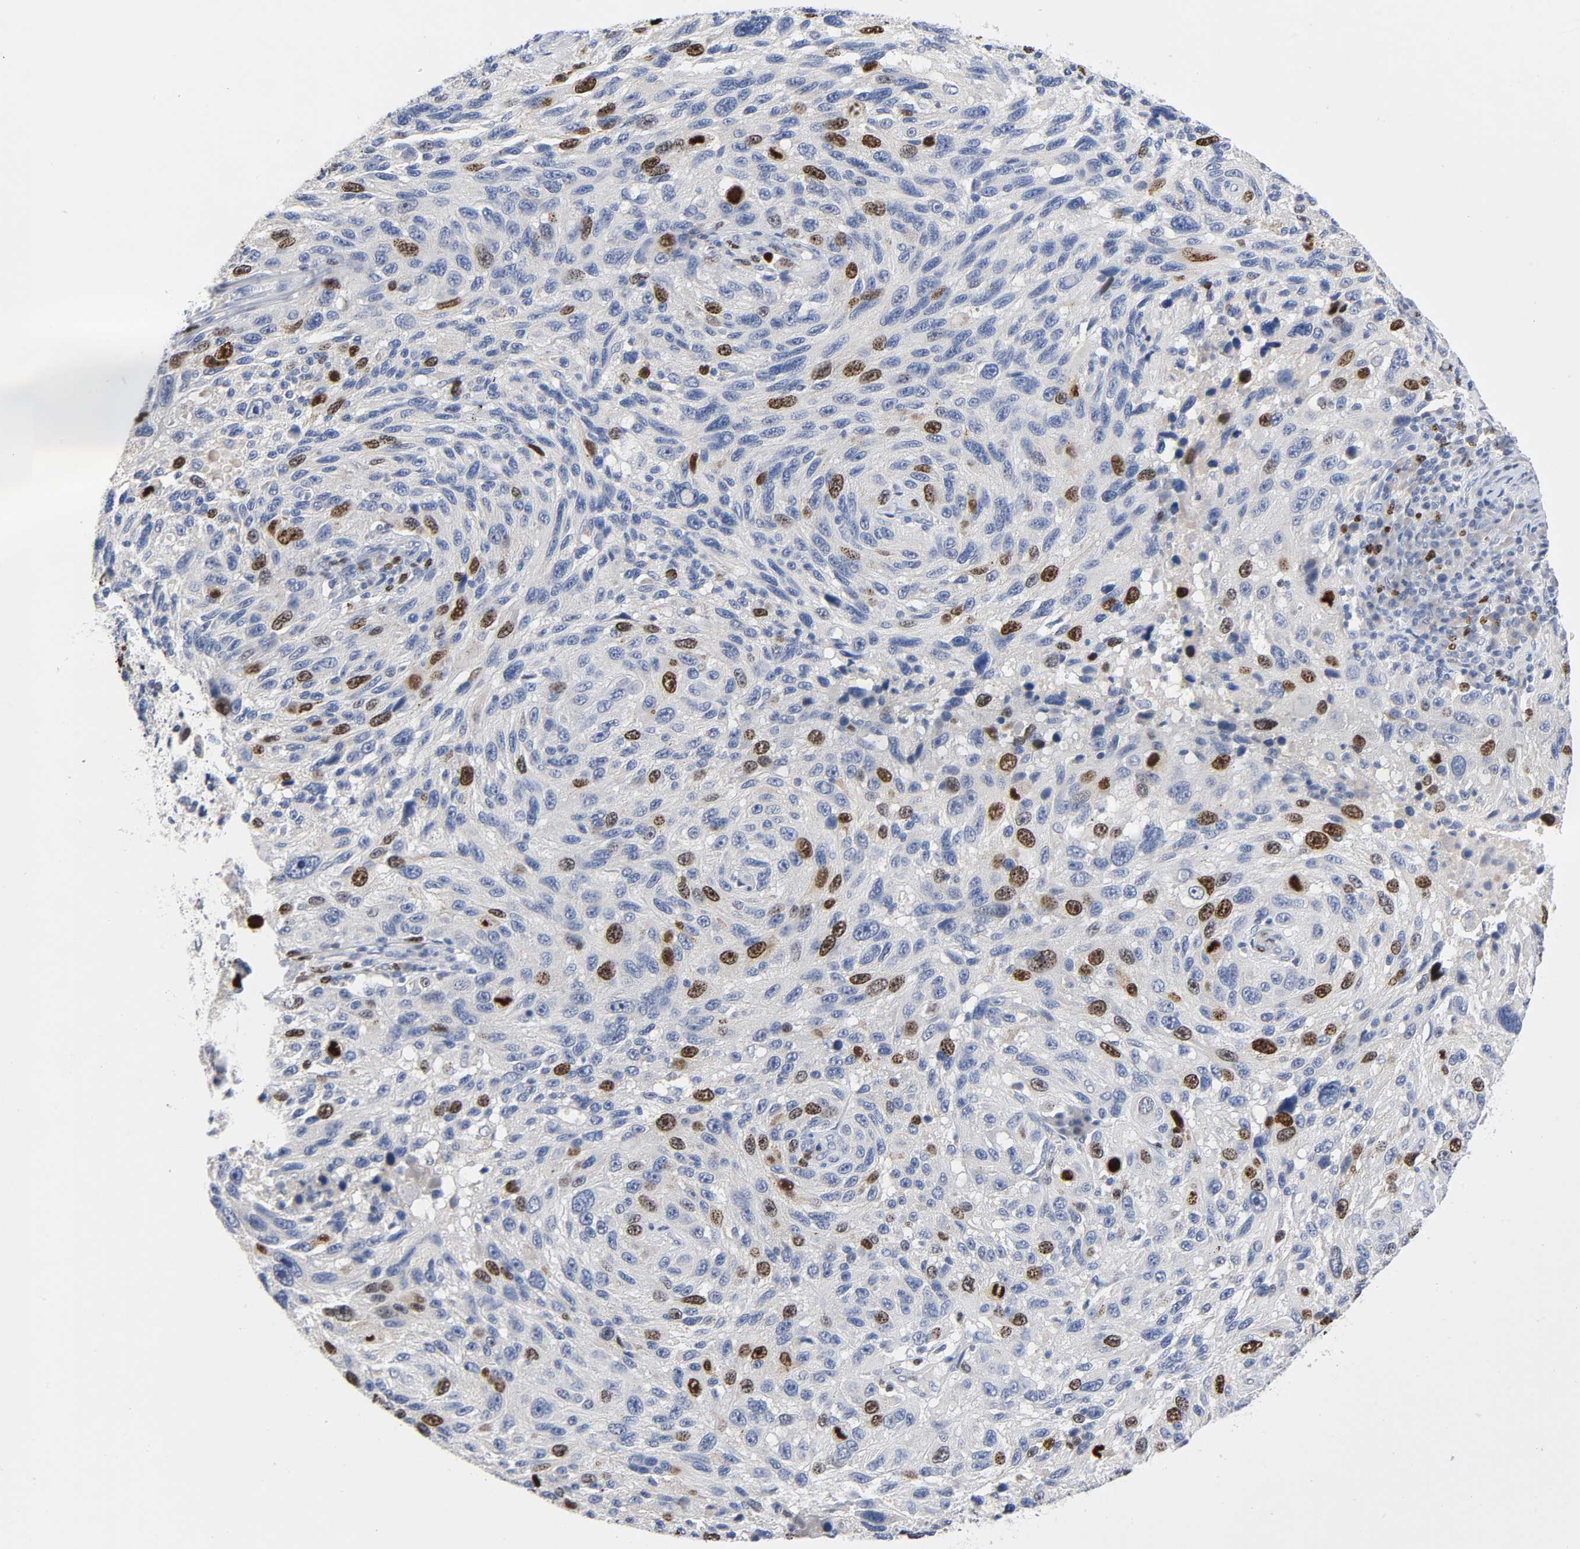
{"staining": {"intensity": "moderate", "quantity": "<25%", "location": "nuclear"}, "tissue": "melanoma", "cell_type": "Tumor cells", "image_type": "cancer", "snomed": [{"axis": "morphology", "description": "Malignant melanoma, NOS"}, {"axis": "topography", "description": "Skin"}], "caption": "An immunohistochemistry micrograph of tumor tissue is shown. Protein staining in brown highlights moderate nuclear positivity in malignant melanoma within tumor cells.", "gene": "BIRC5", "patient": {"sex": "male", "age": 53}}